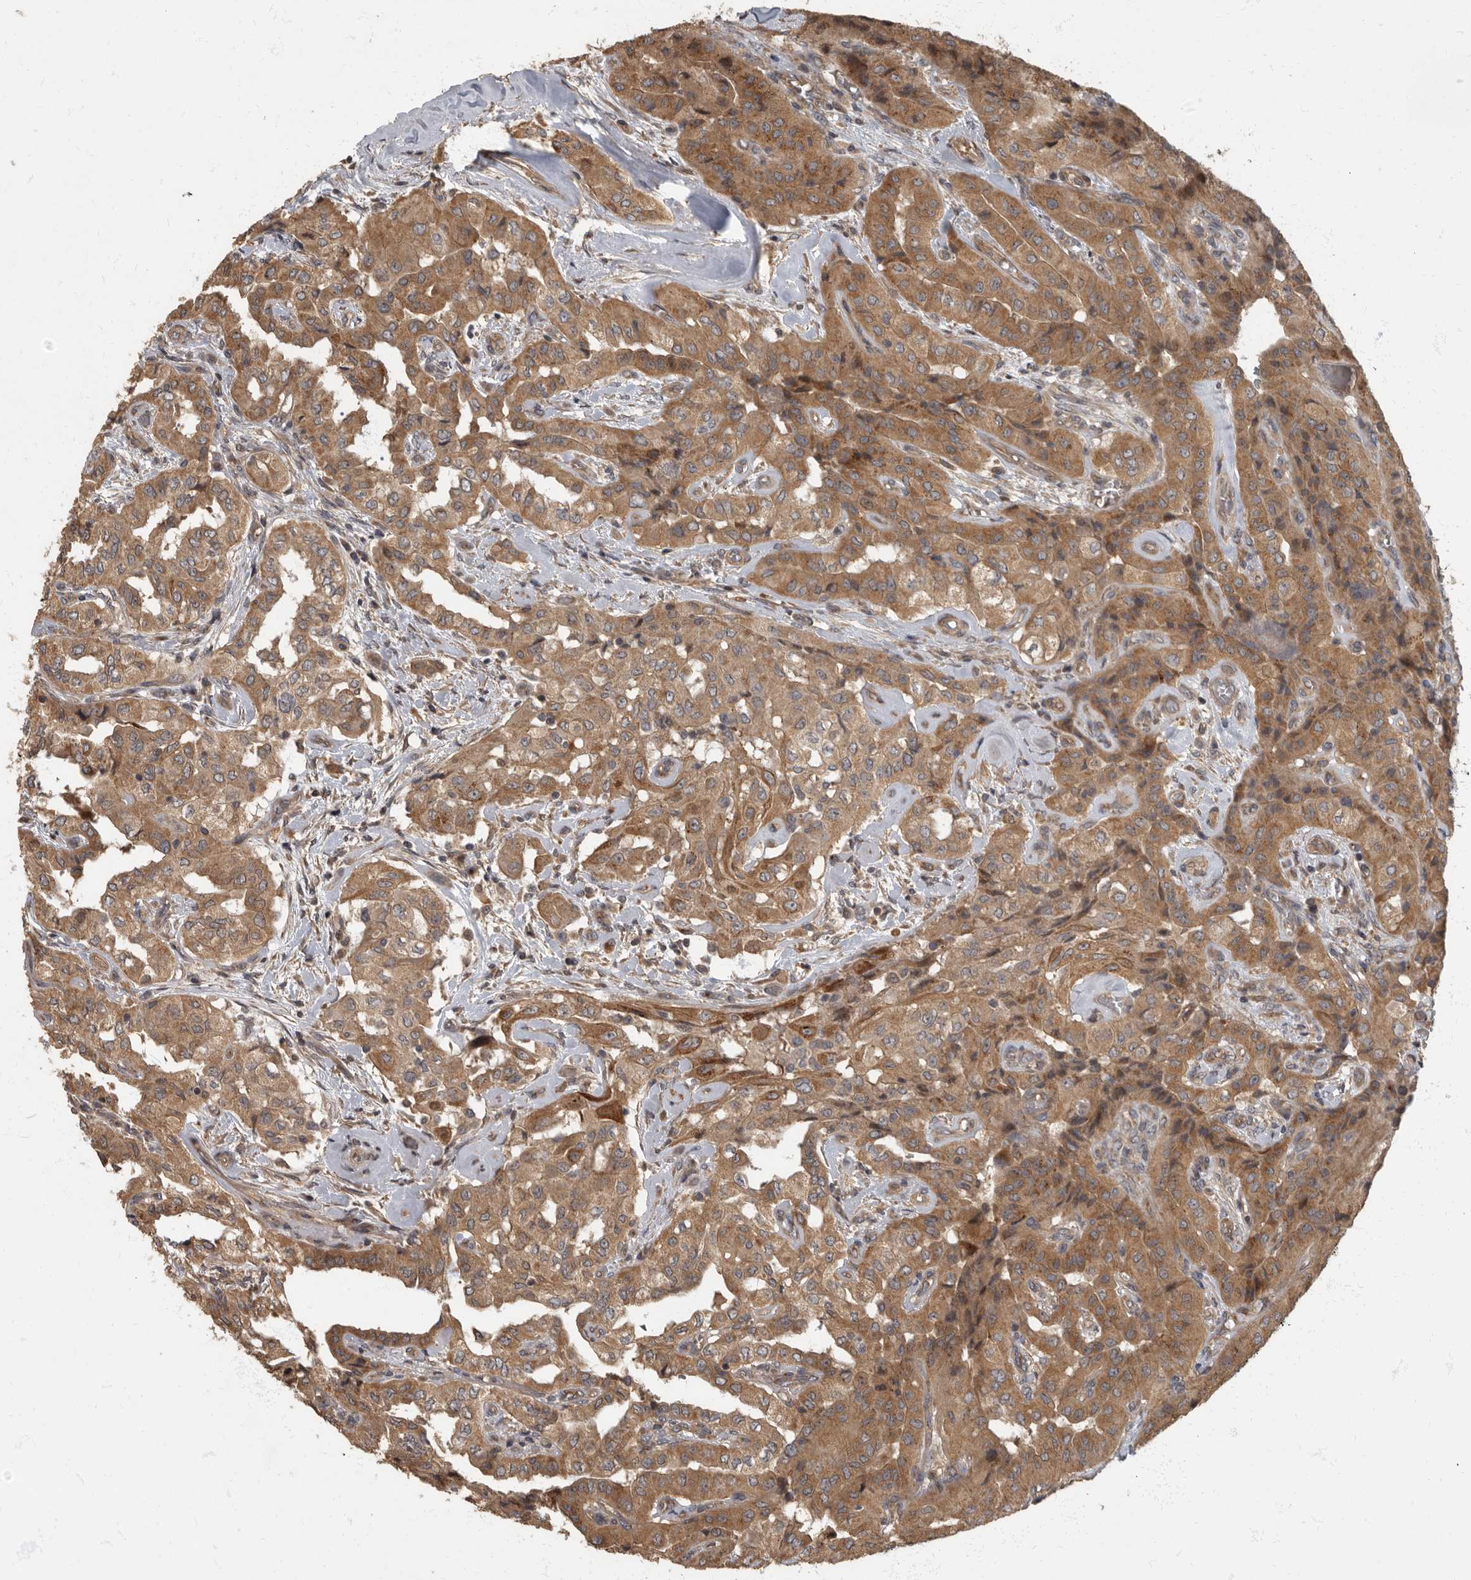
{"staining": {"intensity": "moderate", "quantity": ">75%", "location": "cytoplasmic/membranous"}, "tissue": "thyroid cancer", "cell_type": "Tumor cells", "image_type": "cancer", "snomed": [{"axis": "morphology", "description": "Papillary adenocarcinoma, NOS"}, {"axis": "topography", "description": "Thyroid gland"}], "caption": "Approximately >75% of tumor cells in human thyroid cancer (papillary adenocarcinoma) exhibit moderate cytoplasmic/membranous protein staining as visualized by brown immunohistochemical staining.", "gene": "IQCK", "patient": {"sex": "female", "age": 59}}